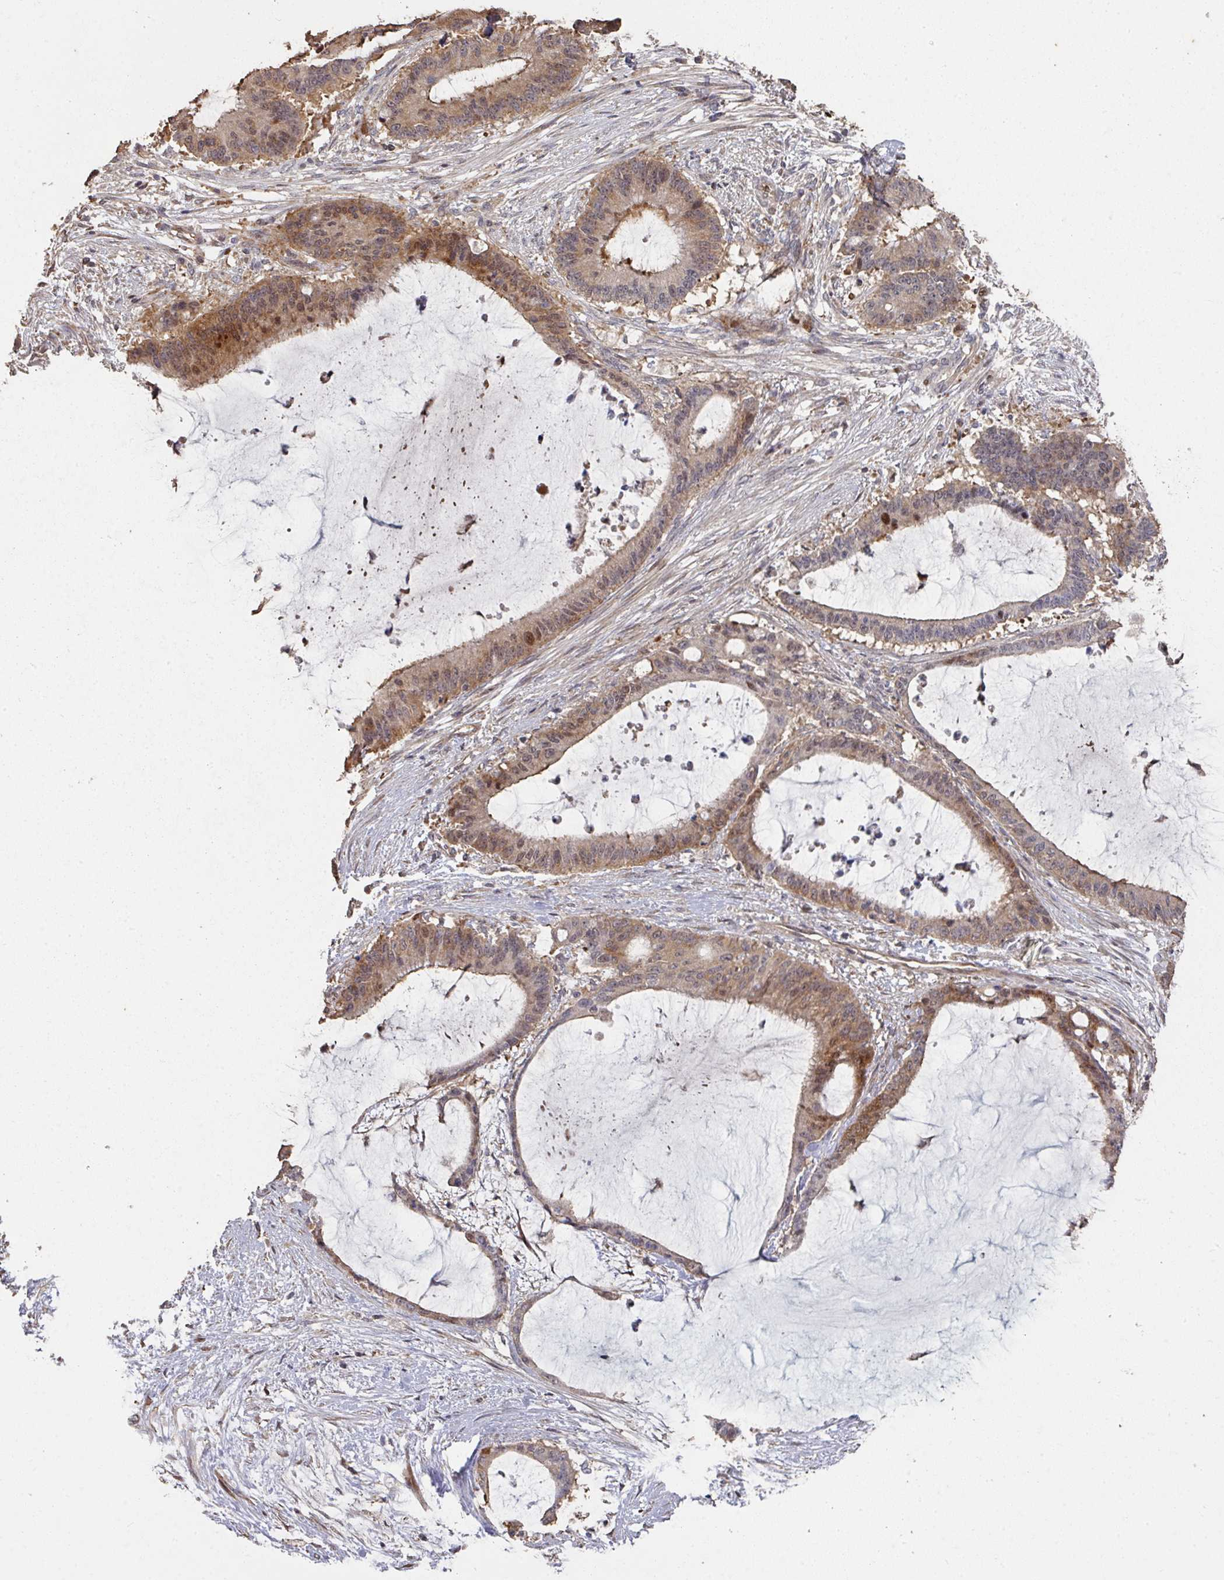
{"staining": {"intensity": "moderate", "quantity": "25%-75%", "location": "cytoplasmic/membranous,nuclear"}, "tissue": "liver cancer", "cell_type": "Tumor cells", "image_type": "cancer", "snomed": [{"axis": "morphology", "description": "Normal tissue, NOS"}, {"axis": "morphology", "description": "Cholangiocarcinoma"}, {"axis": "topography", "description": "Liver"}, {"axis": "topography", "description": "Peripheral nerve tissue"}], "caption": "A medium amount of moderate cytoplasmic/membranous and nuclear expression is appreciated in about 25%-75% of tumor cells in liver cholangiocarcinoma tissue.", "gene": "CA7", "patient": {"sex": "female", "age": 73}}